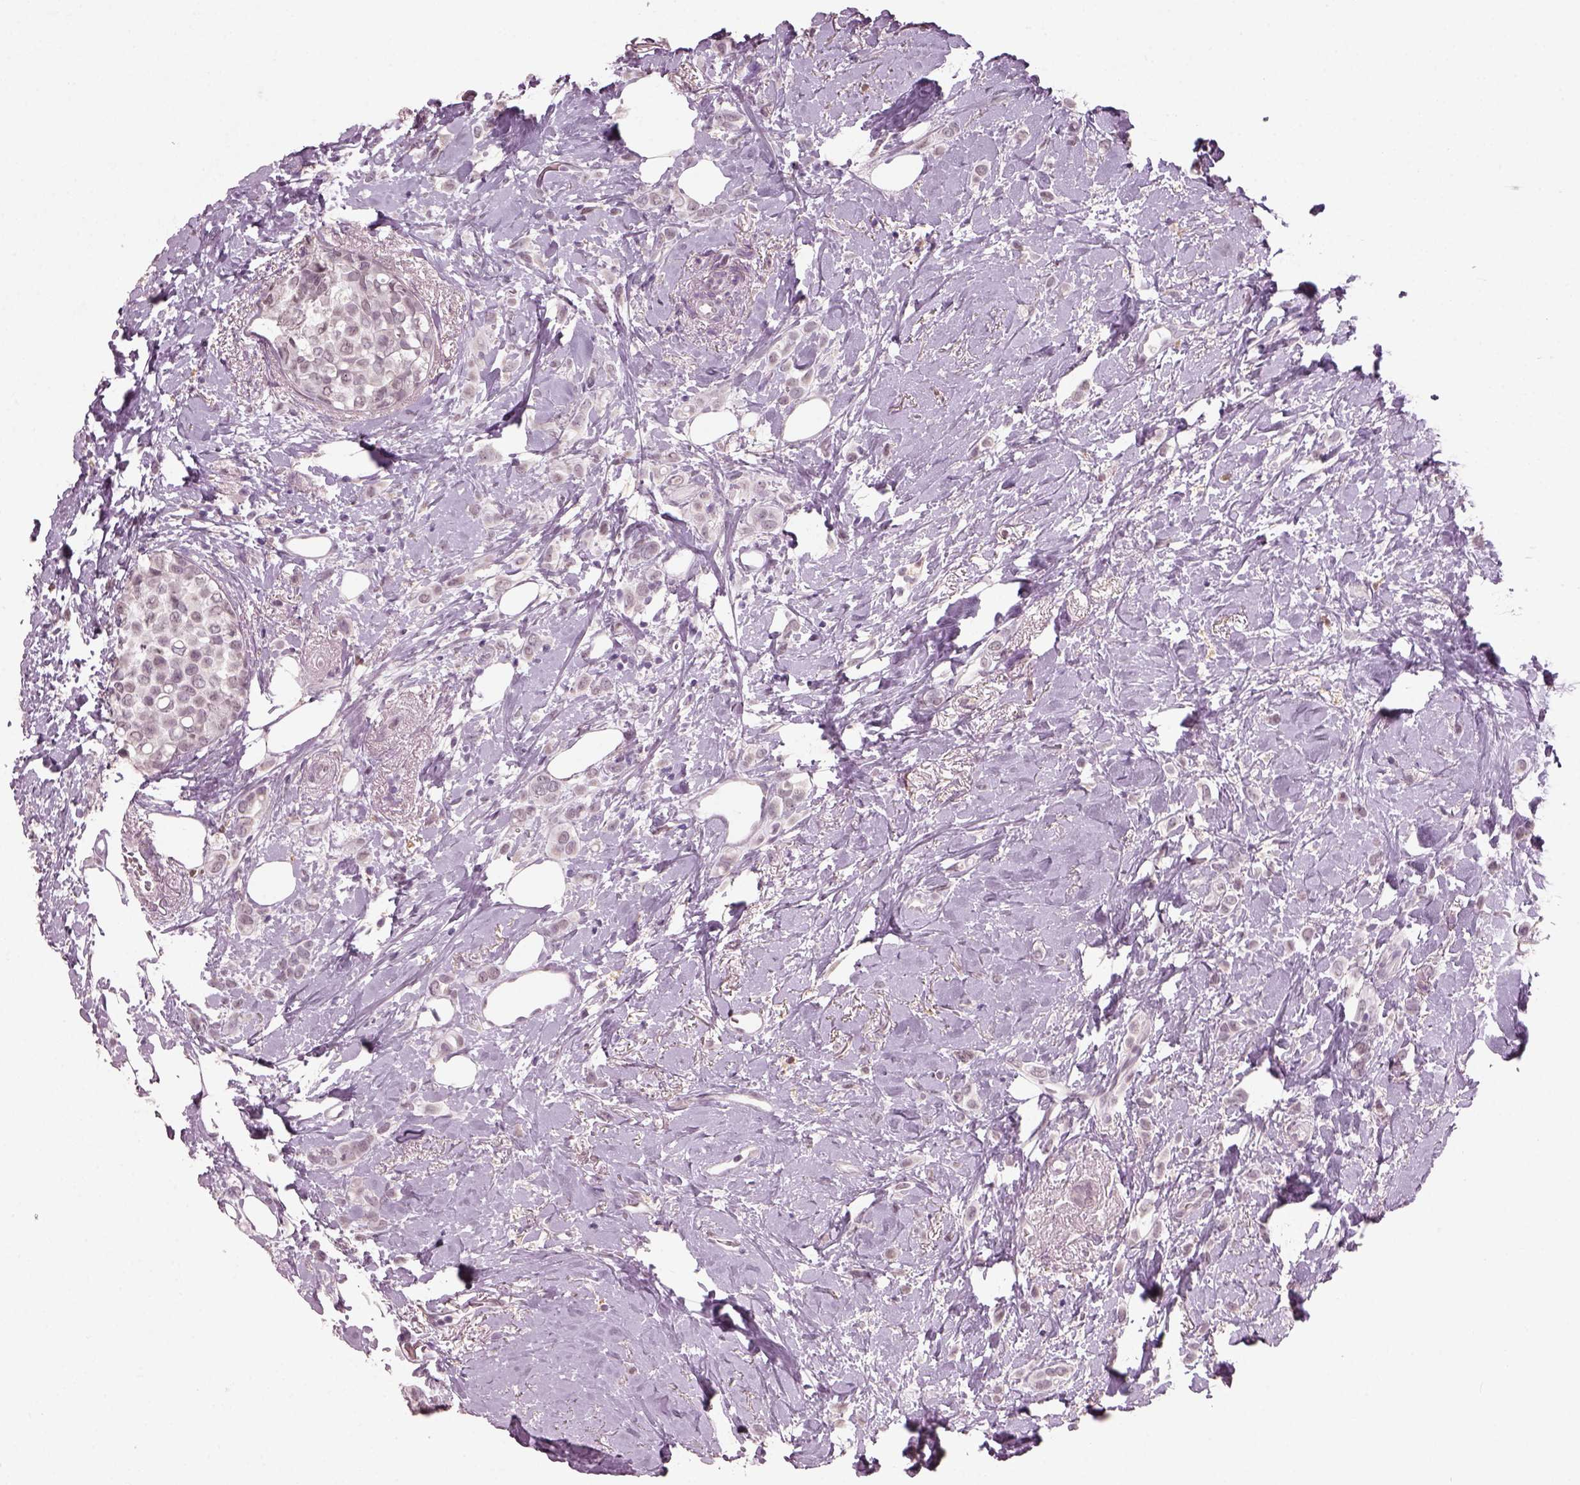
{"staining": {"intensity": "negative", "quantity": "none", "location": "none"}, "tissue": "breast cancer", "cell_type": "Tumor cells", "image_type": "cancer", "snomed": [{"axis": "morphology", "description": "Lobular carcinoma"}, {"axis": "topography", "description": "Breast"}], "caption": "Lobular carcinoma (breast) was stained to show a protein in brown. There is no significant expression in tumor cells.", "gene": "NAT8", "patient": {"sex": "female", "age": 66}}